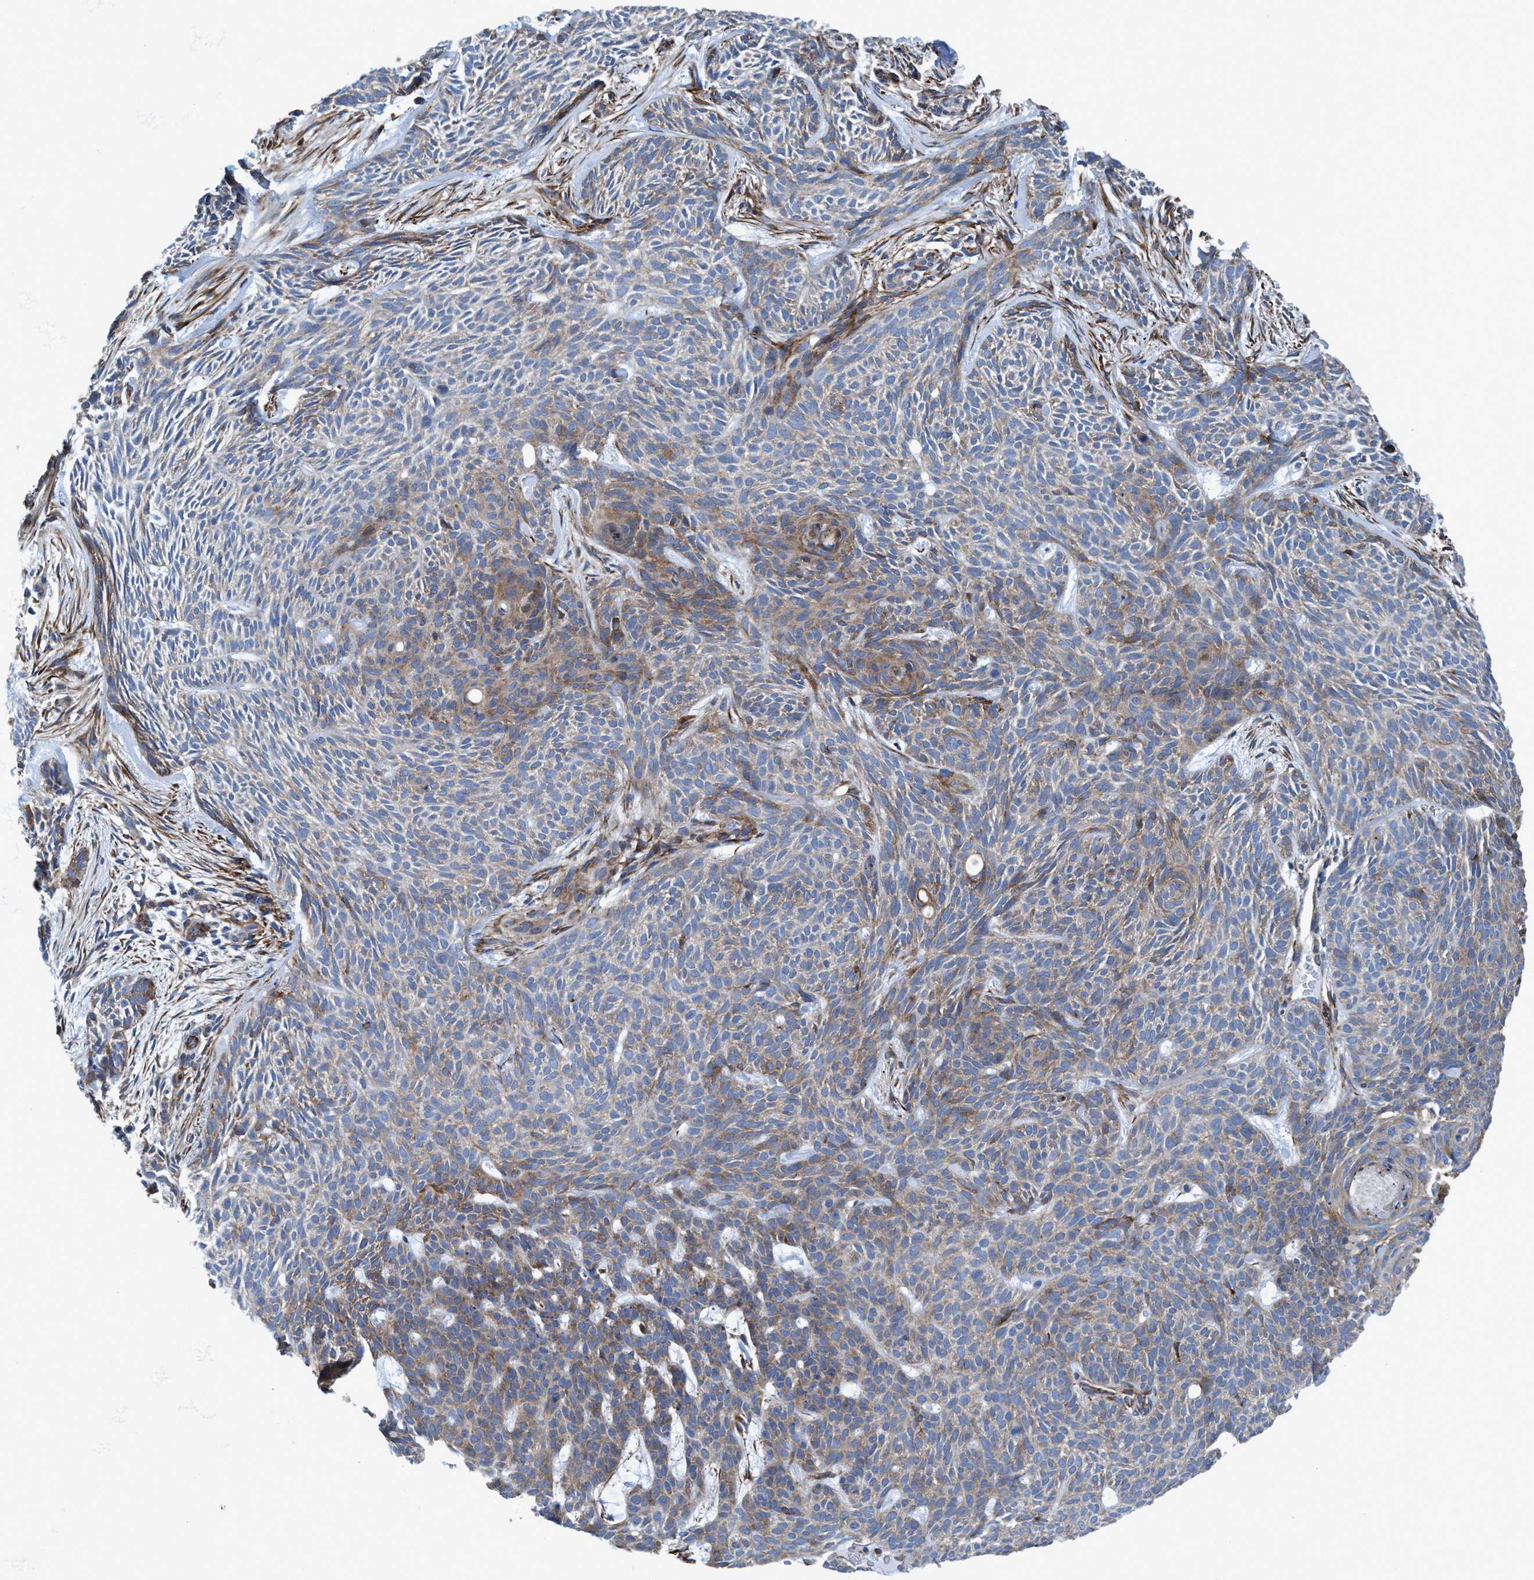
{"staining": {"intensity": "moderate", "quantity": "<25%", "location": "cytoplasmic/membranous"}, "tissue": "skin cancer", "cell_type": "Tumor cells", "image_type": "cancer", "snomed": [{"axis": "morphology", "description": "Basal cell carcinoma"}, {"axis": "topography", "description": "Skin"}], "caption": "Immunohistochemistry histopathology image of human skin cancer stained for a protein (brown), which shows low levels of moderate cytoplasmic/membranous staining in about <25% of tumor cells.", "gene": "NMT1", "patient": {"sex": "female", "age": 59}}